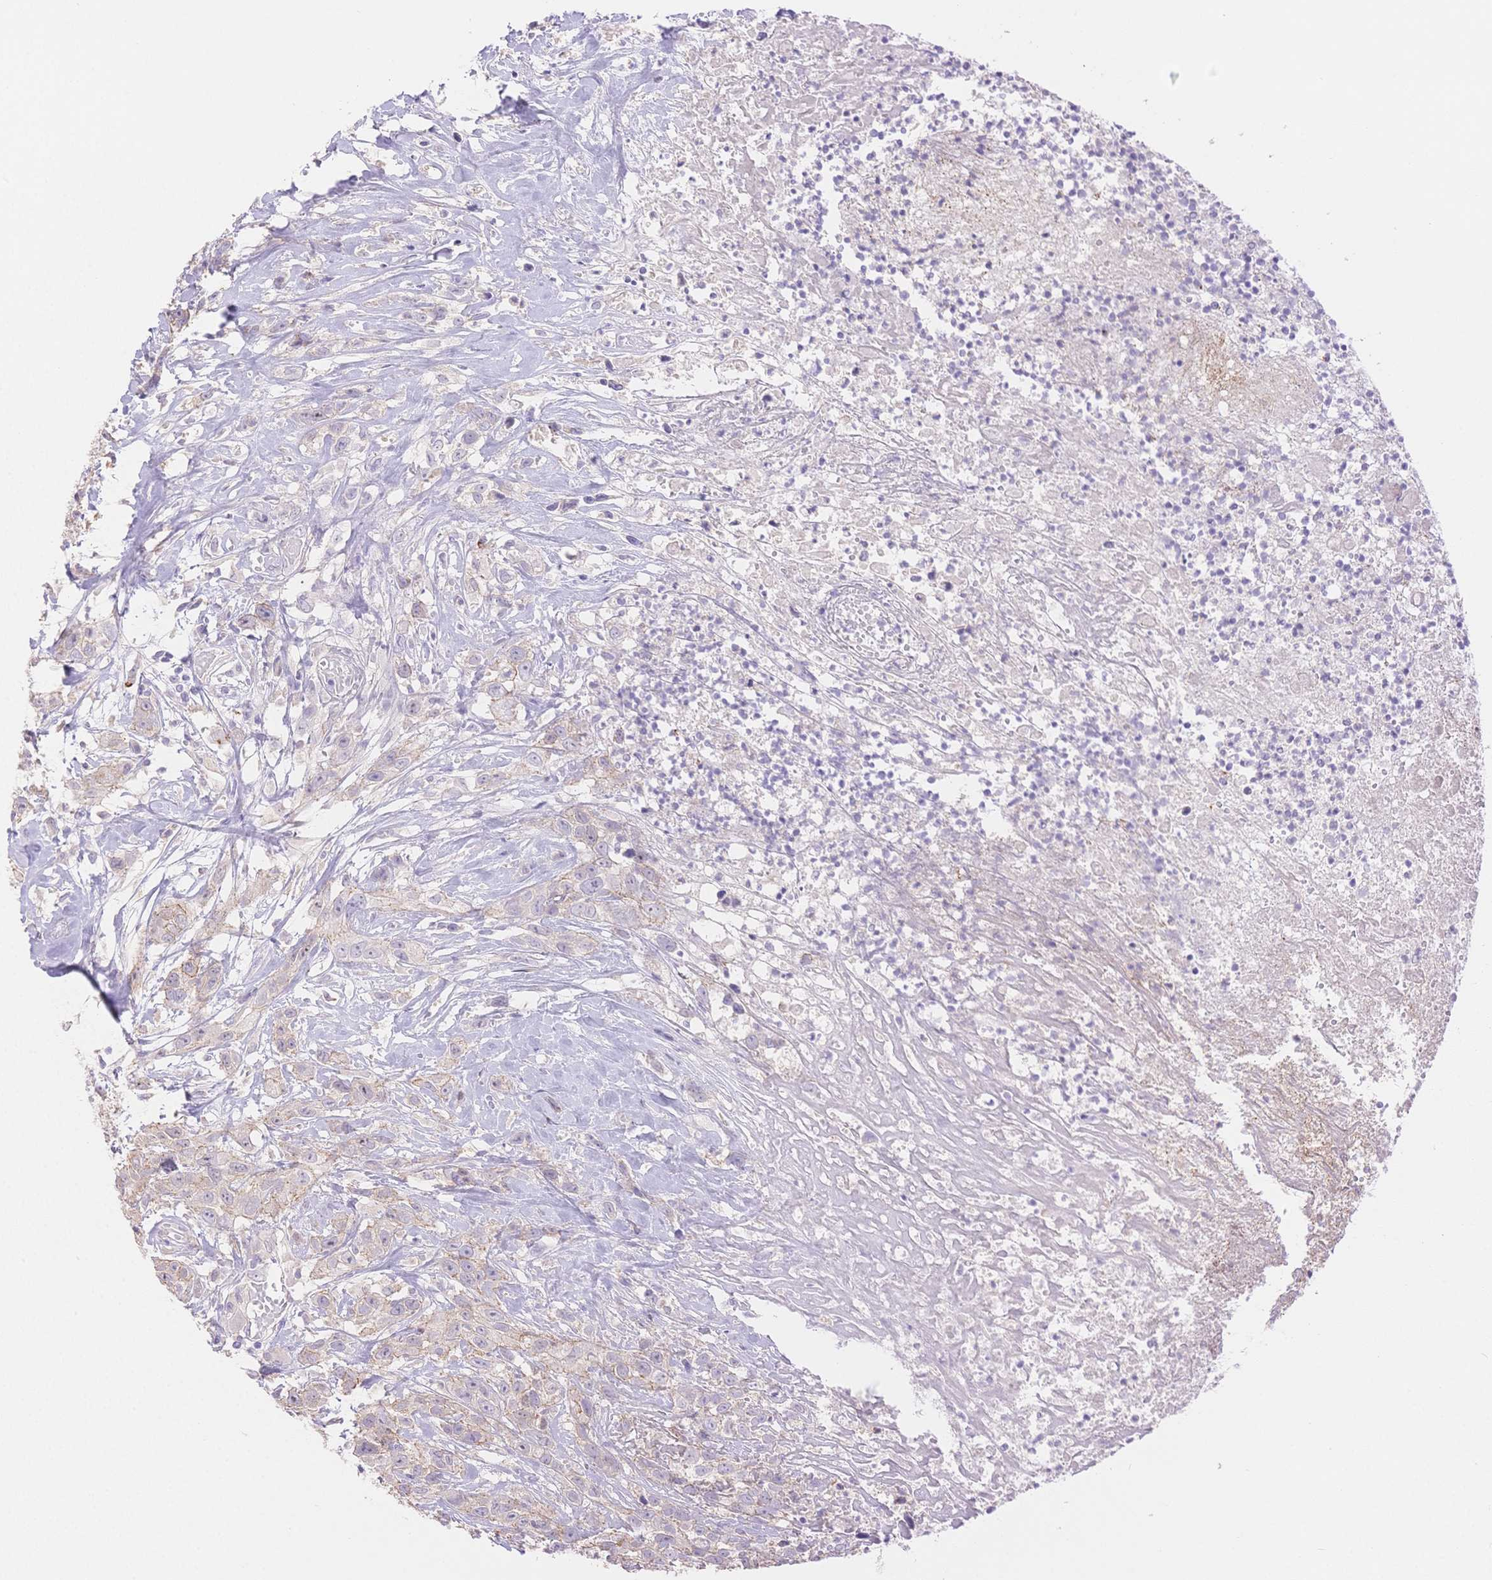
{"staining": {"intensity": "negative", "quantity": "none", "location": "none"}, "tissue": "head and neck cancer", "cell_type": "Tumor cells", "image_type": "cancer", "snomed": [{"axis": "morphology", "description": "Squamous cell carcinoma, NOS"}, {"axis": "topography", "description": "Head-Neck"}], "caption": "DAB immunohistochemical staining of human head and neck cancer (squamous cell carcinoma) shows no significant staining in tumor cells.", "gene": "WDR54", "patient": {"sex": "male", "age": 57}}